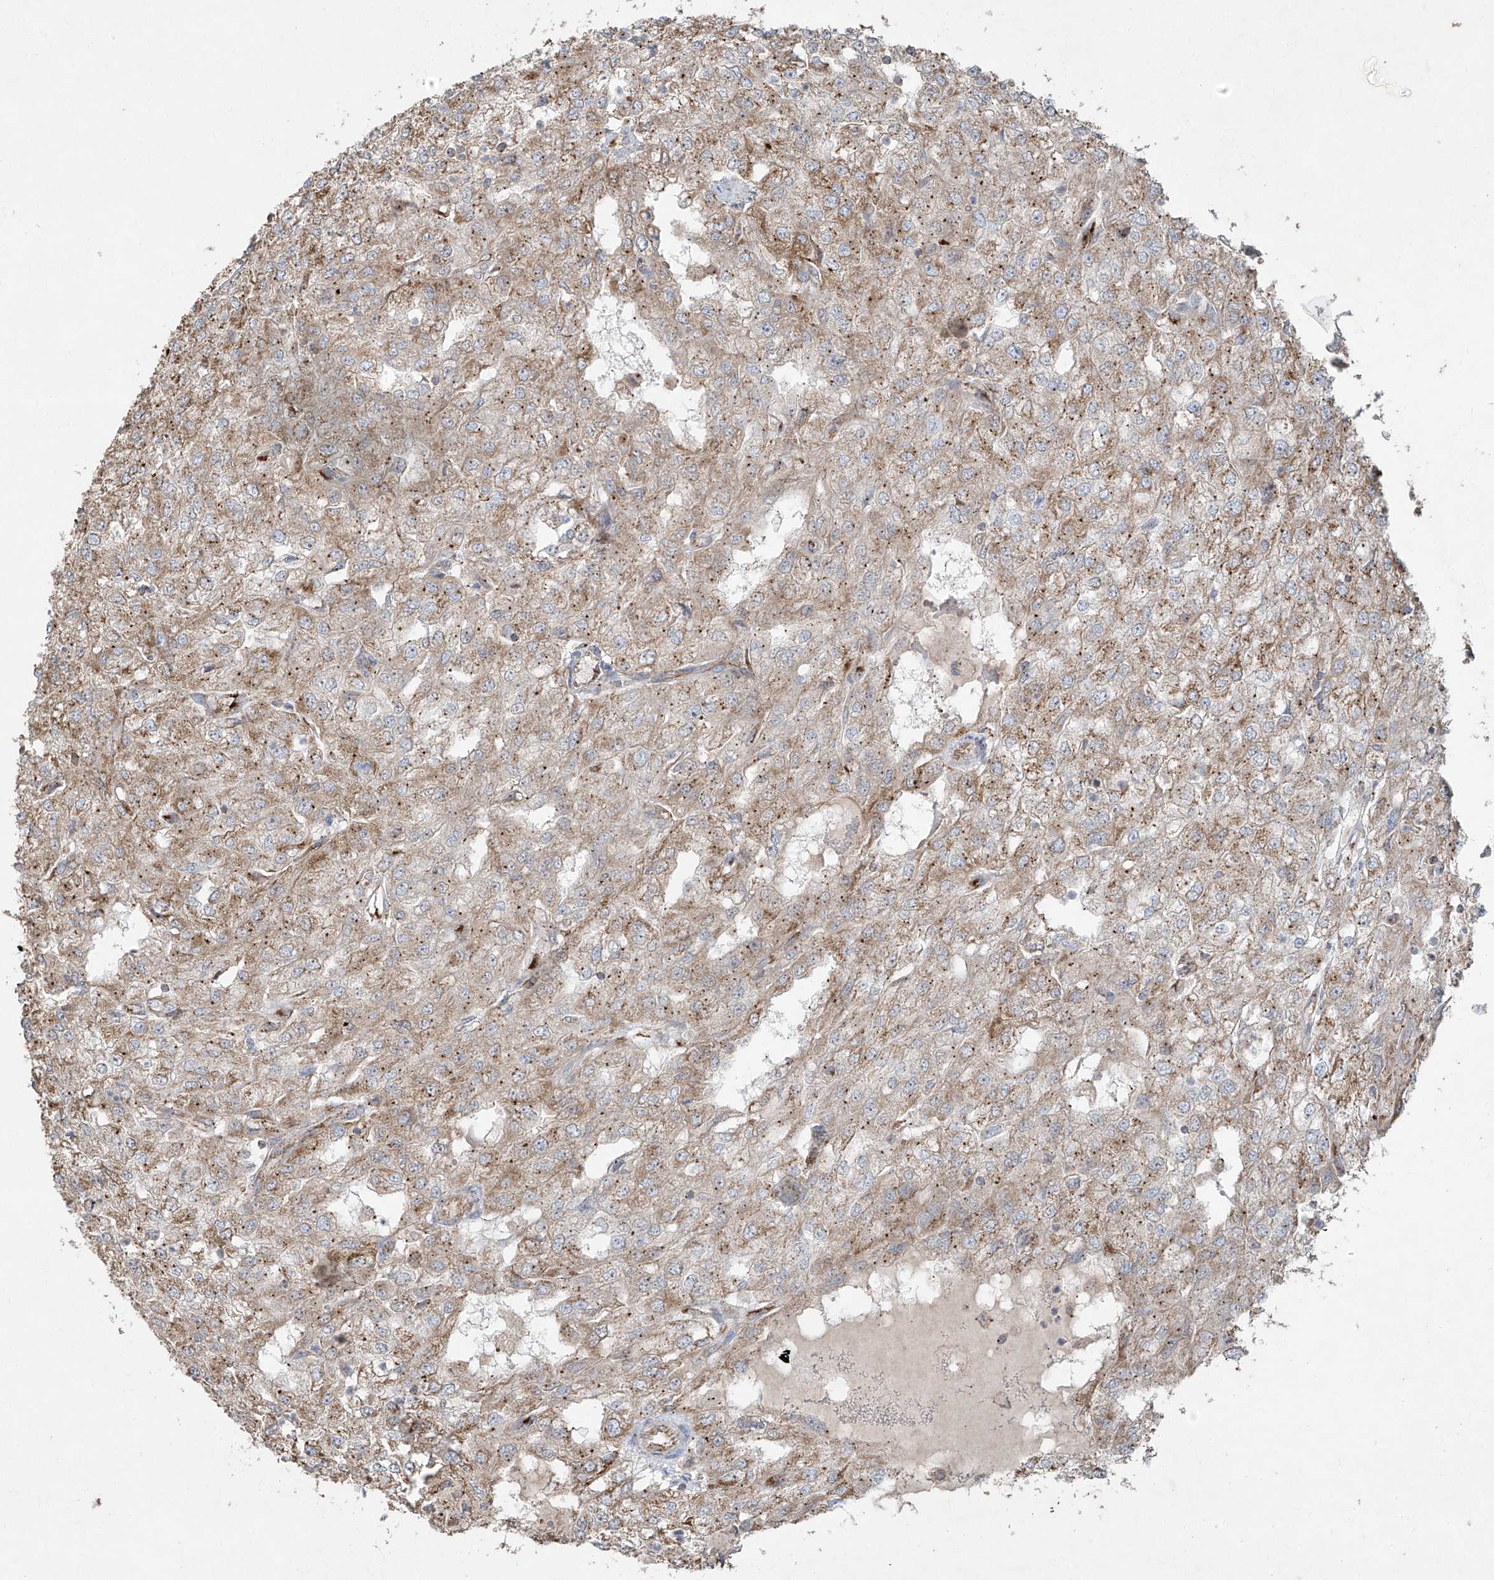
{"staining": {"intensity": "weak", "quantity": ">75%", "location": "cytoplasmic/membranous"}, "tissue": "renal cancer", "cell_type": "Tumor cells", "image_type": "cancer", "snomed": [{"axis": "morphology", "description": "Adenocarcinoma, NOS"}, {"axis": "topography", "description": "Kidney"}], "caption": "A brown stain highlights weak cytoplasmic/membranous positivity of a protein in human adenocarcinoma (renal) tumor cells.", "gene": "UQCC1", "patient": {"sex": "female", "age": 54}}